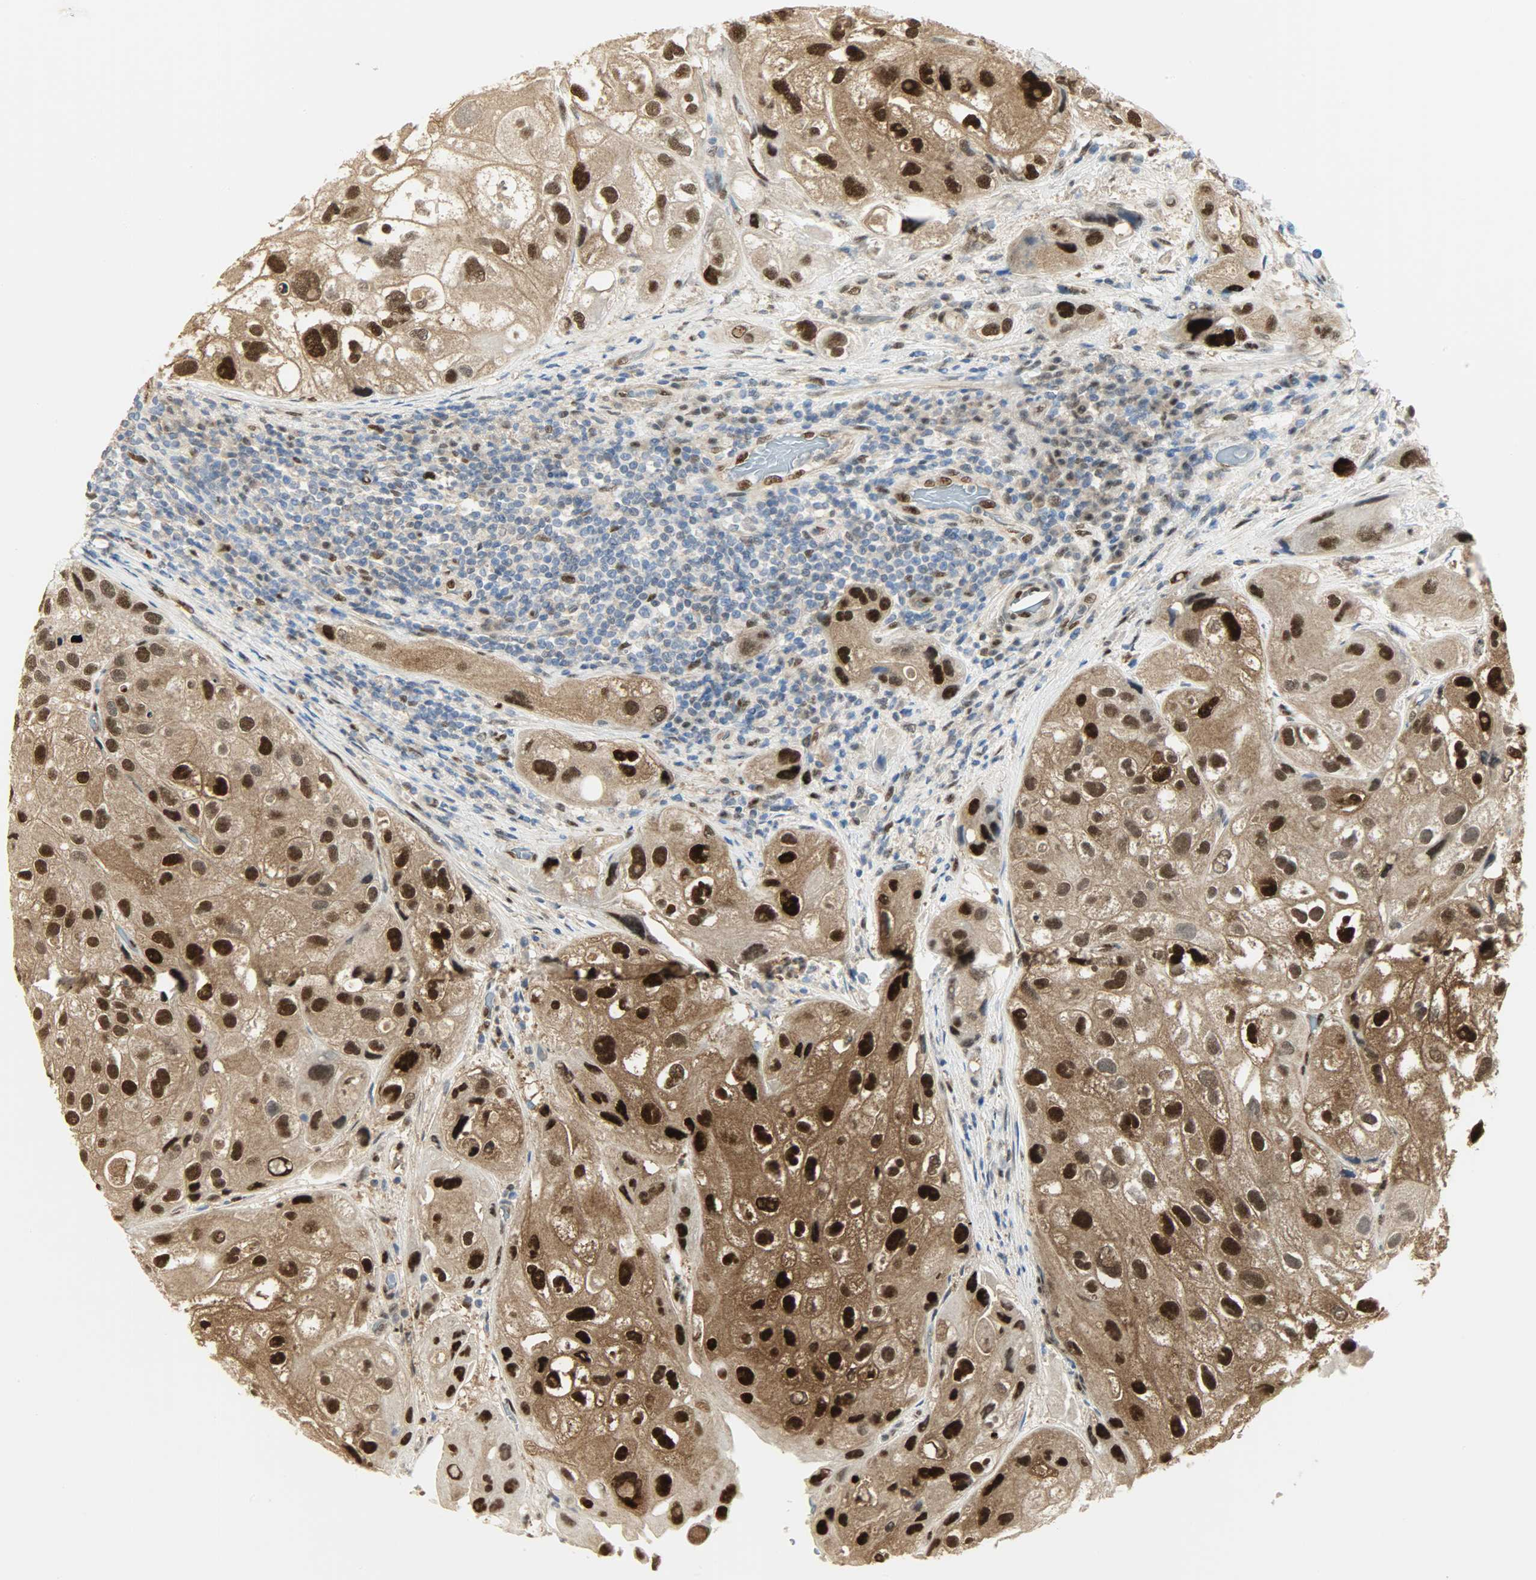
{"staining": {"intensity": "strong", "quantity": ">75%", "location": "nuclear"}, "tissue": "urothelial cancer", "cell_type": "Tumor cells", "image_type": "cancer", "snomed": [{"axis": "morphology", "description": "Urothelial carcinoma, High grade"}, {"axis": "topography", "description": "Urinary bladder"}], "caption": "Urothelial carcinoma (high-grade) stained with a brown dye reveals strong nuclear positive positivity in approximately >75% of tumor cells.", "gene": "NPEPL1", "patient": {"sex": "female", "age": 64}}